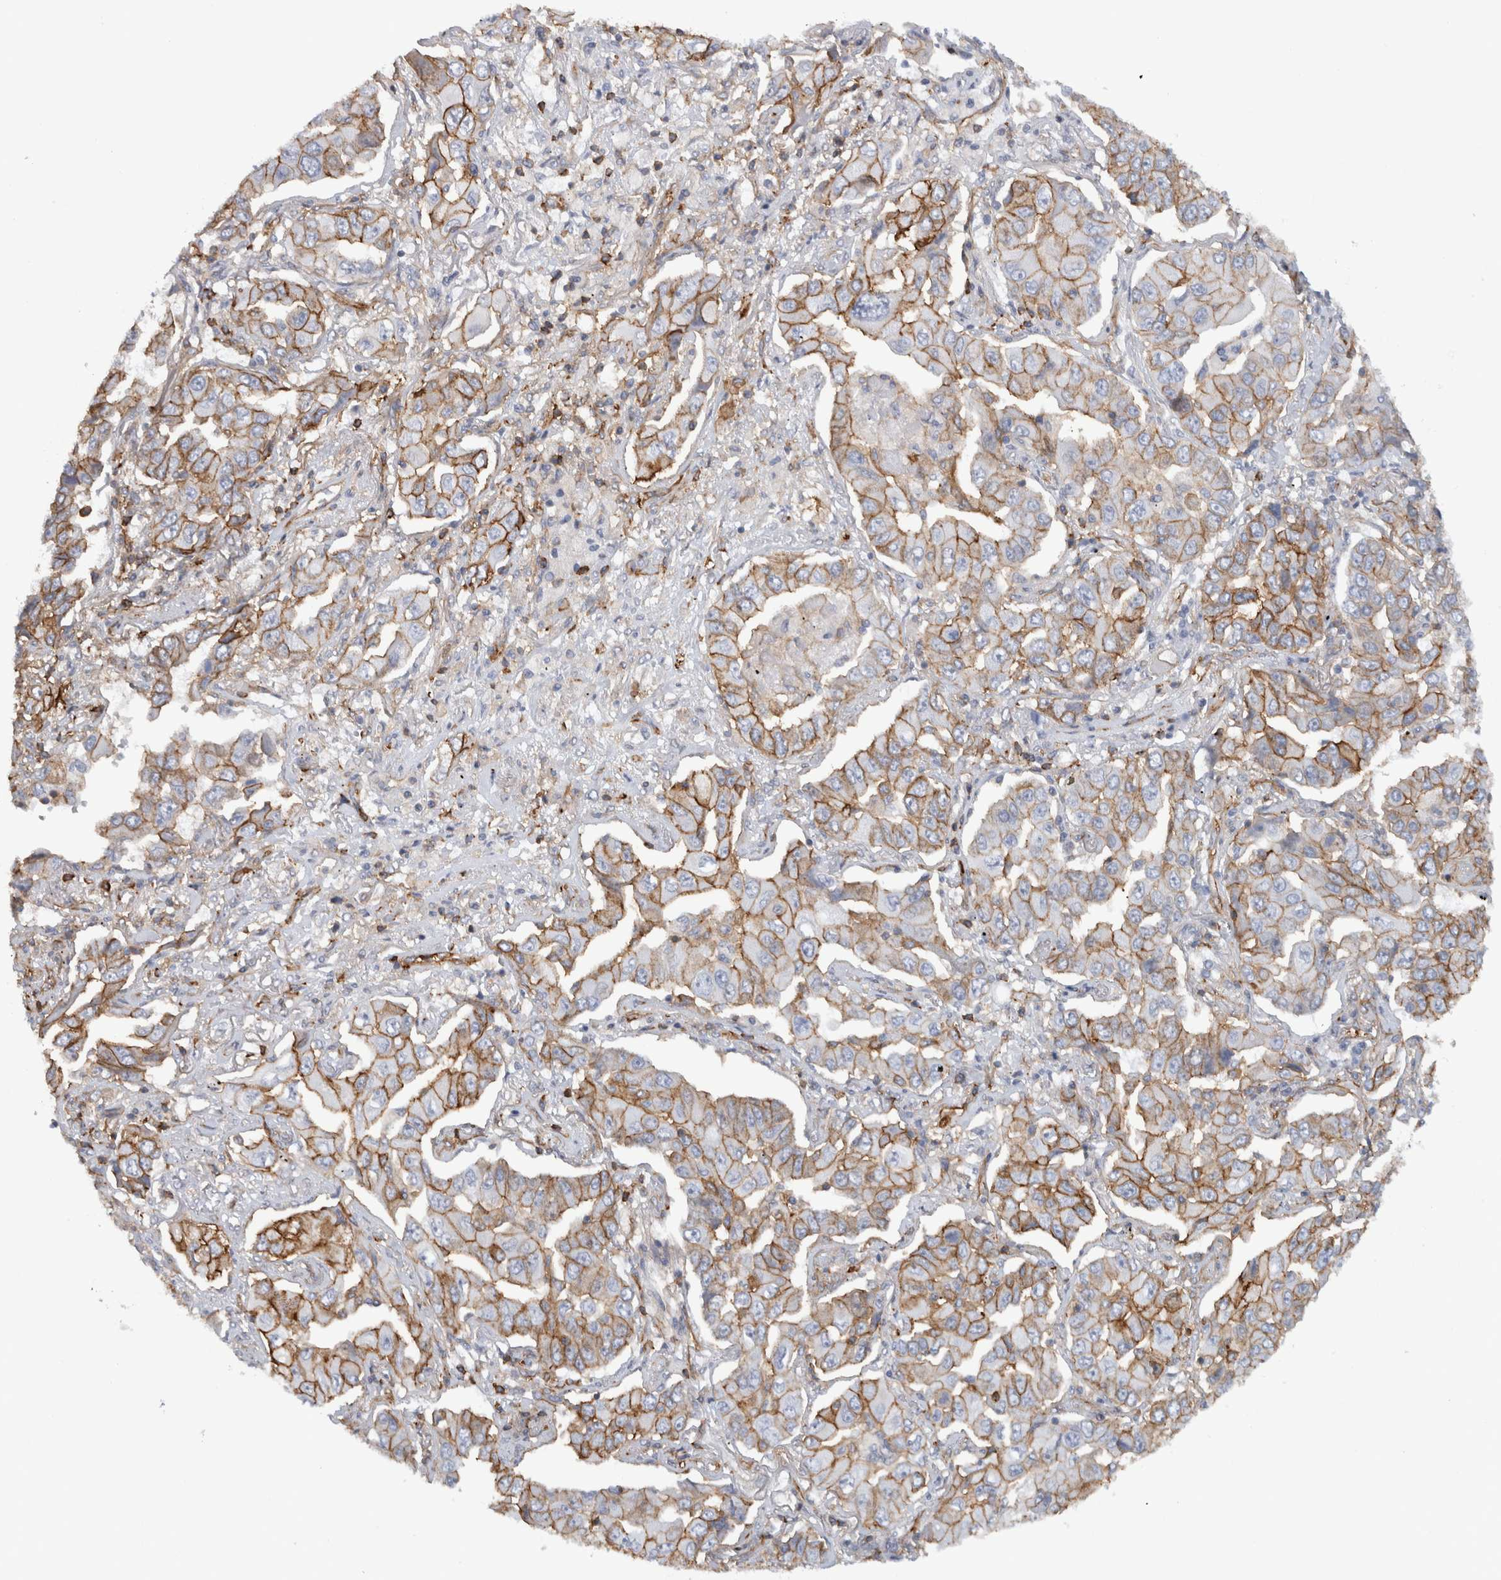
{"staining": {"intensity": "moderate", "quantity": "25%-75%", "location": "cytoplasmic/membranous"}, "tissue": "lung cancer", "cell_type": "Tumor cells", "image_type": "cancer", "snomed": [{"axis": "morphology", "description": "Adenocarcinoma, NOS"}, {"axis": "topography", "description": "Lung"}], "caption": "This photomicrograph shows immunohistochemistry staining of lung cancer (adenocarcinoma), with medium moderate cytoplasmic/membranous staining in about 25%-75% of tumor cells.", "gene": "AHNAK", "patient": {"sex": "female", "age": 65}}